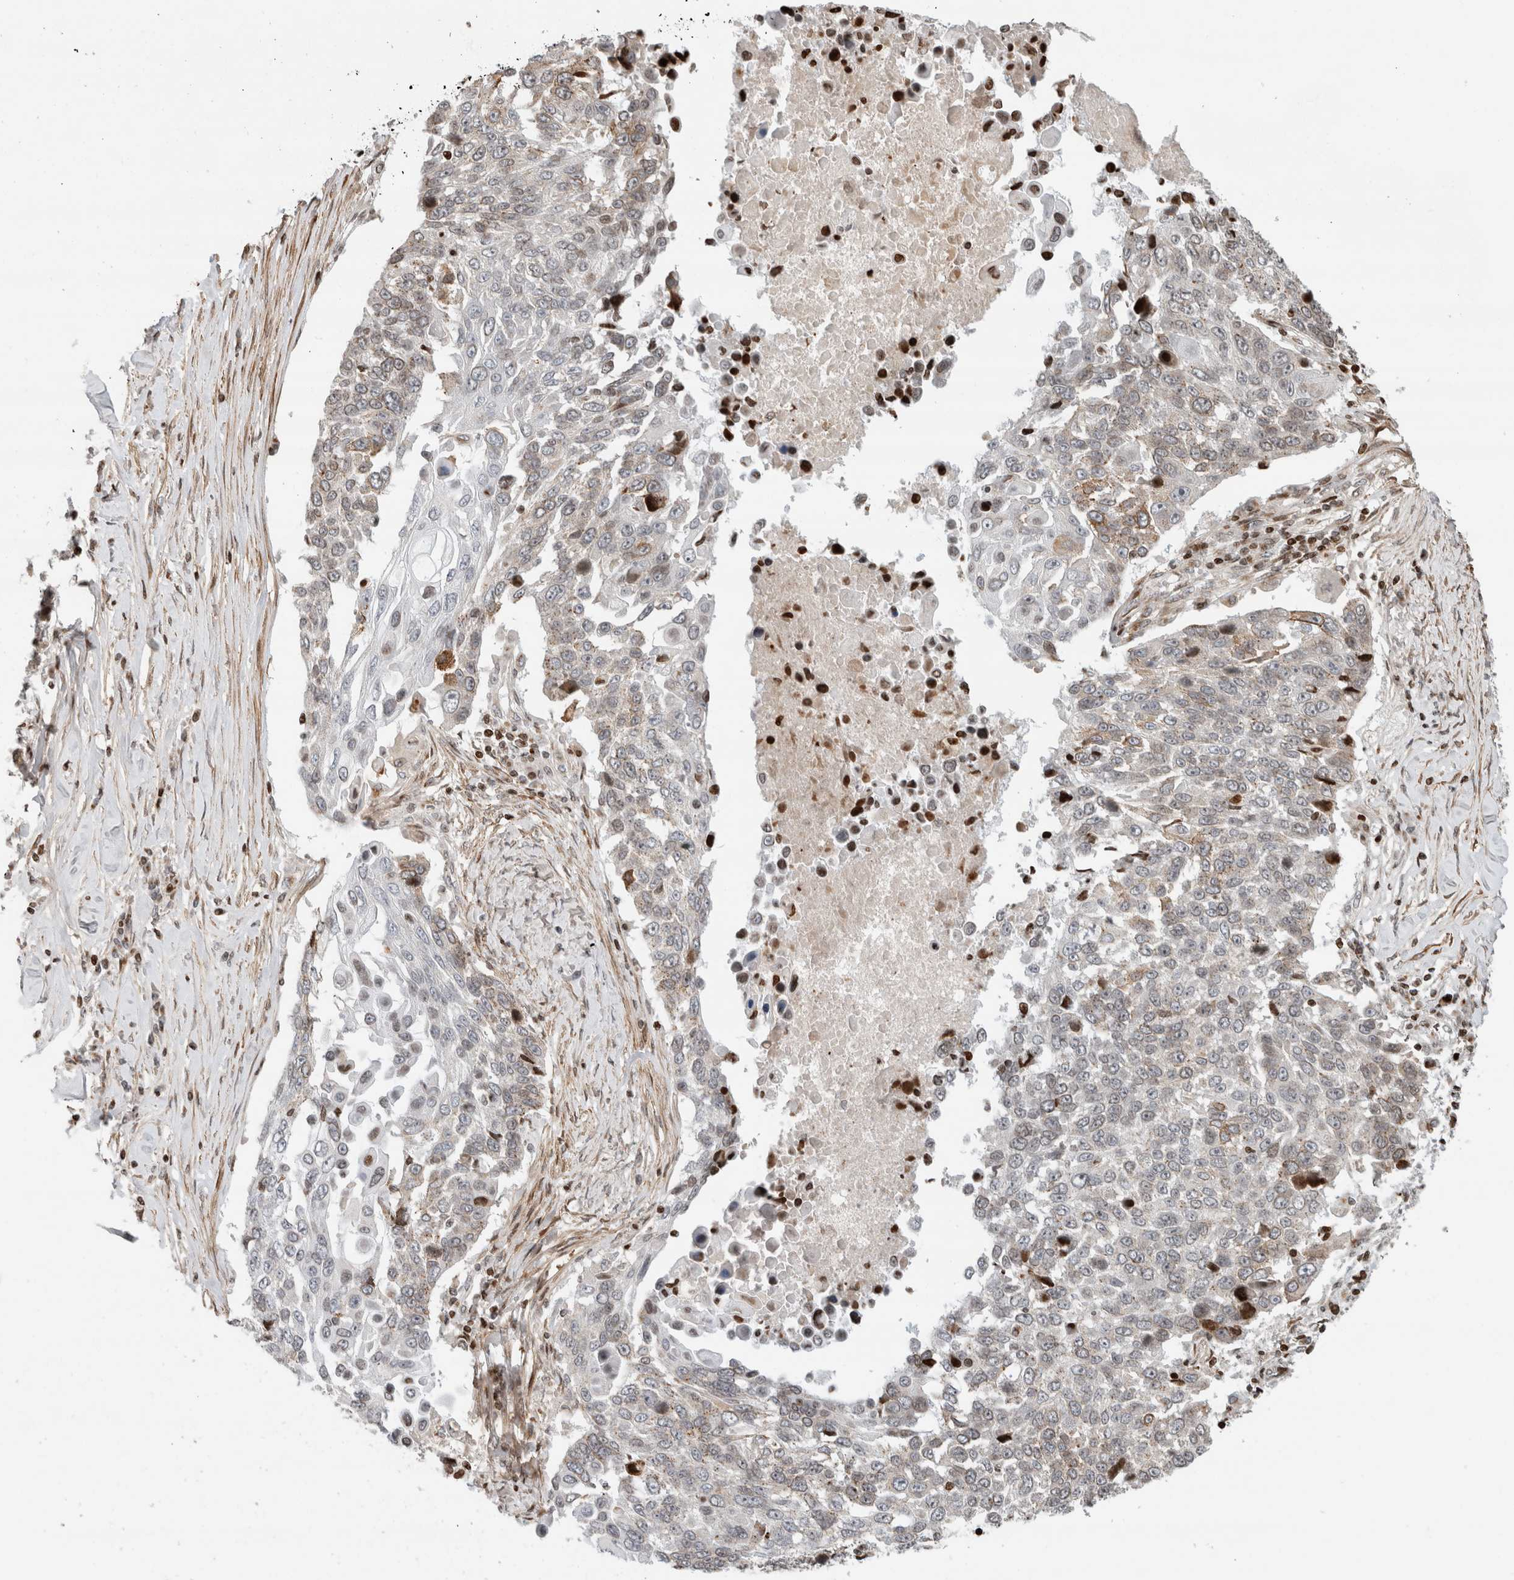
{"staining": {"intensity": "weak", "quantity": "<25%", "location": "cytoplasmic/membranous"}, "tissue": "lung cancer", "cell_type": "Tumor cells", "image_type": "cancer", "snomed": [{"axis": "morphology", "description": "Squamous cell carcinoma, NOS"}, {"axis": "topography", "description": "Lung"}], "caption": "Tumor cells show no significant protein staining in lung cancer. Brightfield microscopy of immunohistochemistry (IHC) stained with DAB (3,3'-diaminobenzidine) (brown) and hematoxylin (blue), captured at high magnification.", "gene": "GINS4", "patient": {"sex": "male", "age": 66}}